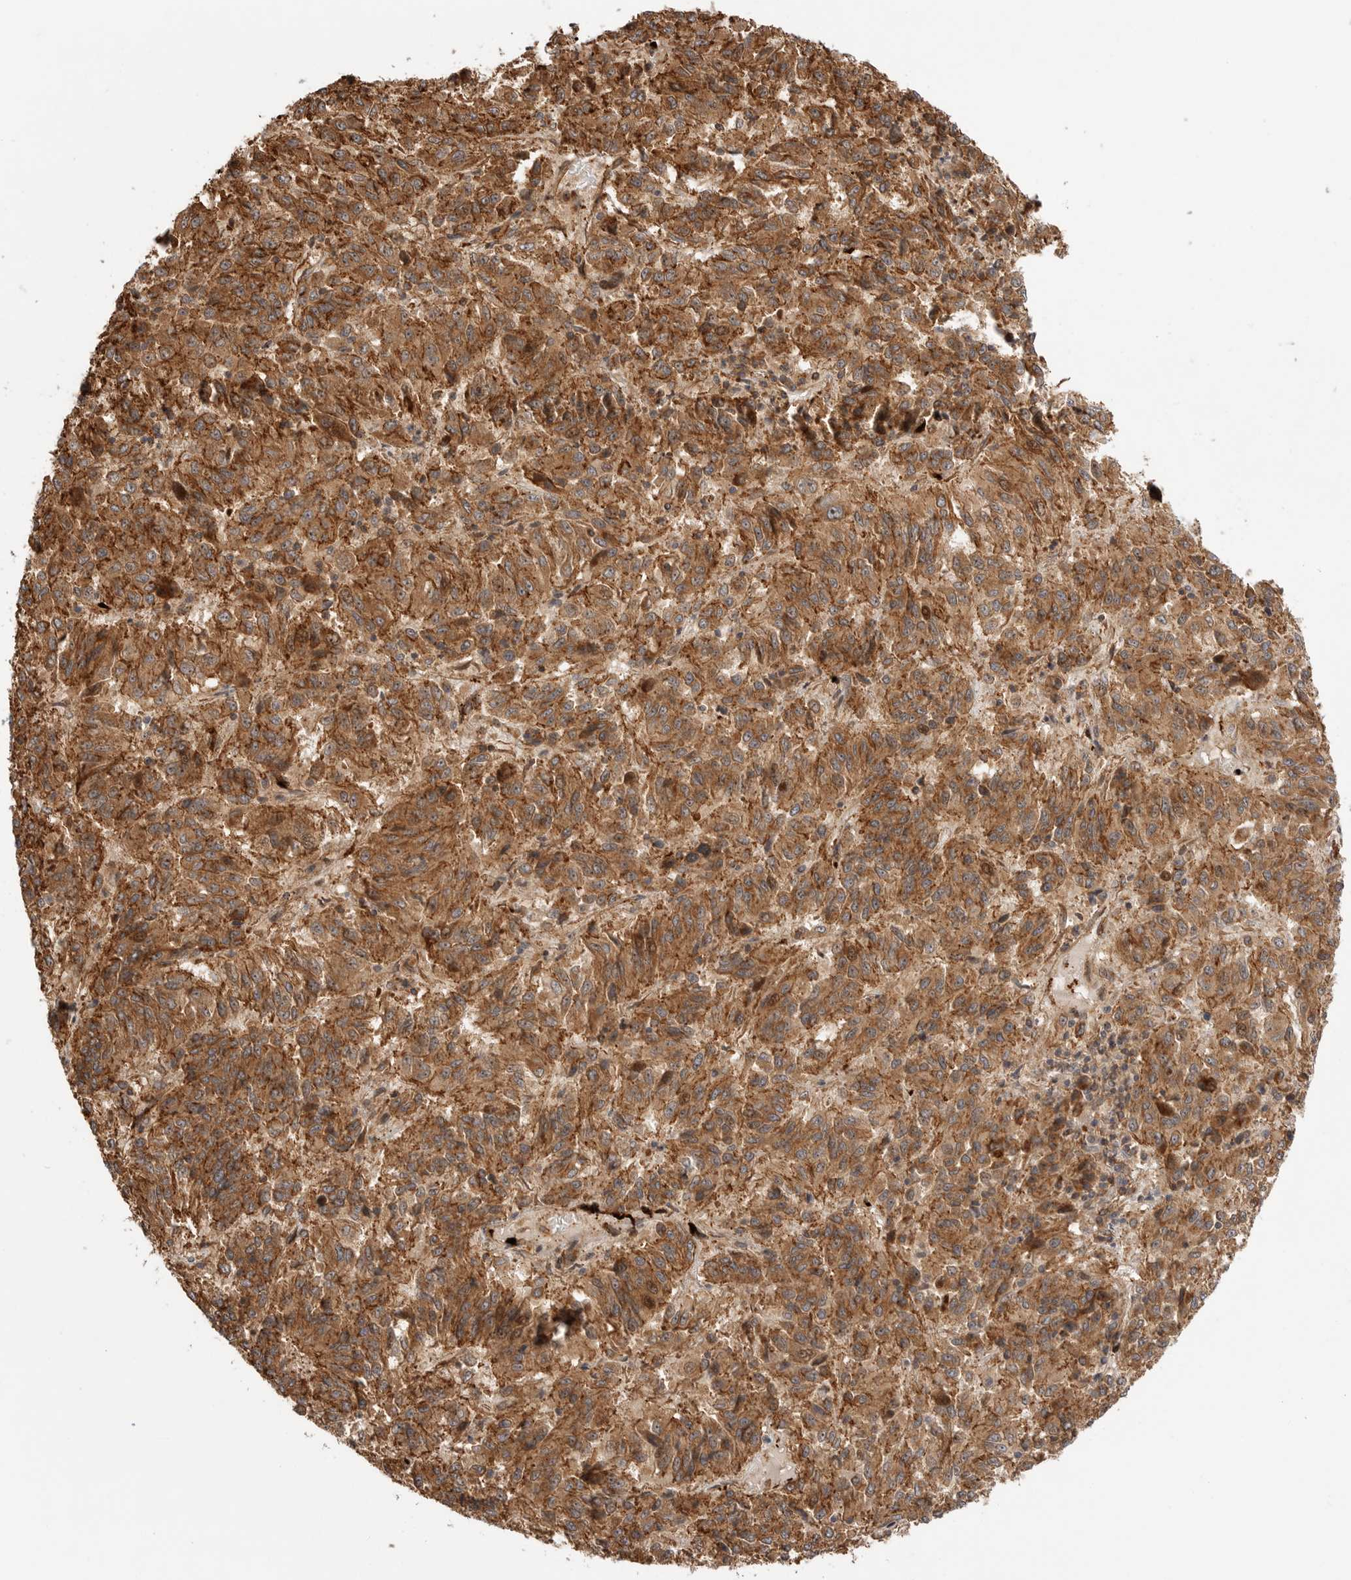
{"staining": {"intensity": "moderate", "quantity": ">75%", "location": "cytoplasmic/membranous"}, "tissue": "melanoma", "cell_type": "Tumor cells", "image_type": "cancer", "snomed": [{"axis": "morphology", "description": "Malignant melanoma, Metastatic site"}, {"axis": "topography", "description": "Lung"}], "caption": "Immunohistochemical staining of malignant melanoma (metastatic site) demonstrates medium levels of moderate cytoplasmic/membranous protein staining in about >75% of tumor cells.", "gene": "GPATCH2", "patient": {"sex": "male", "age": 64}}